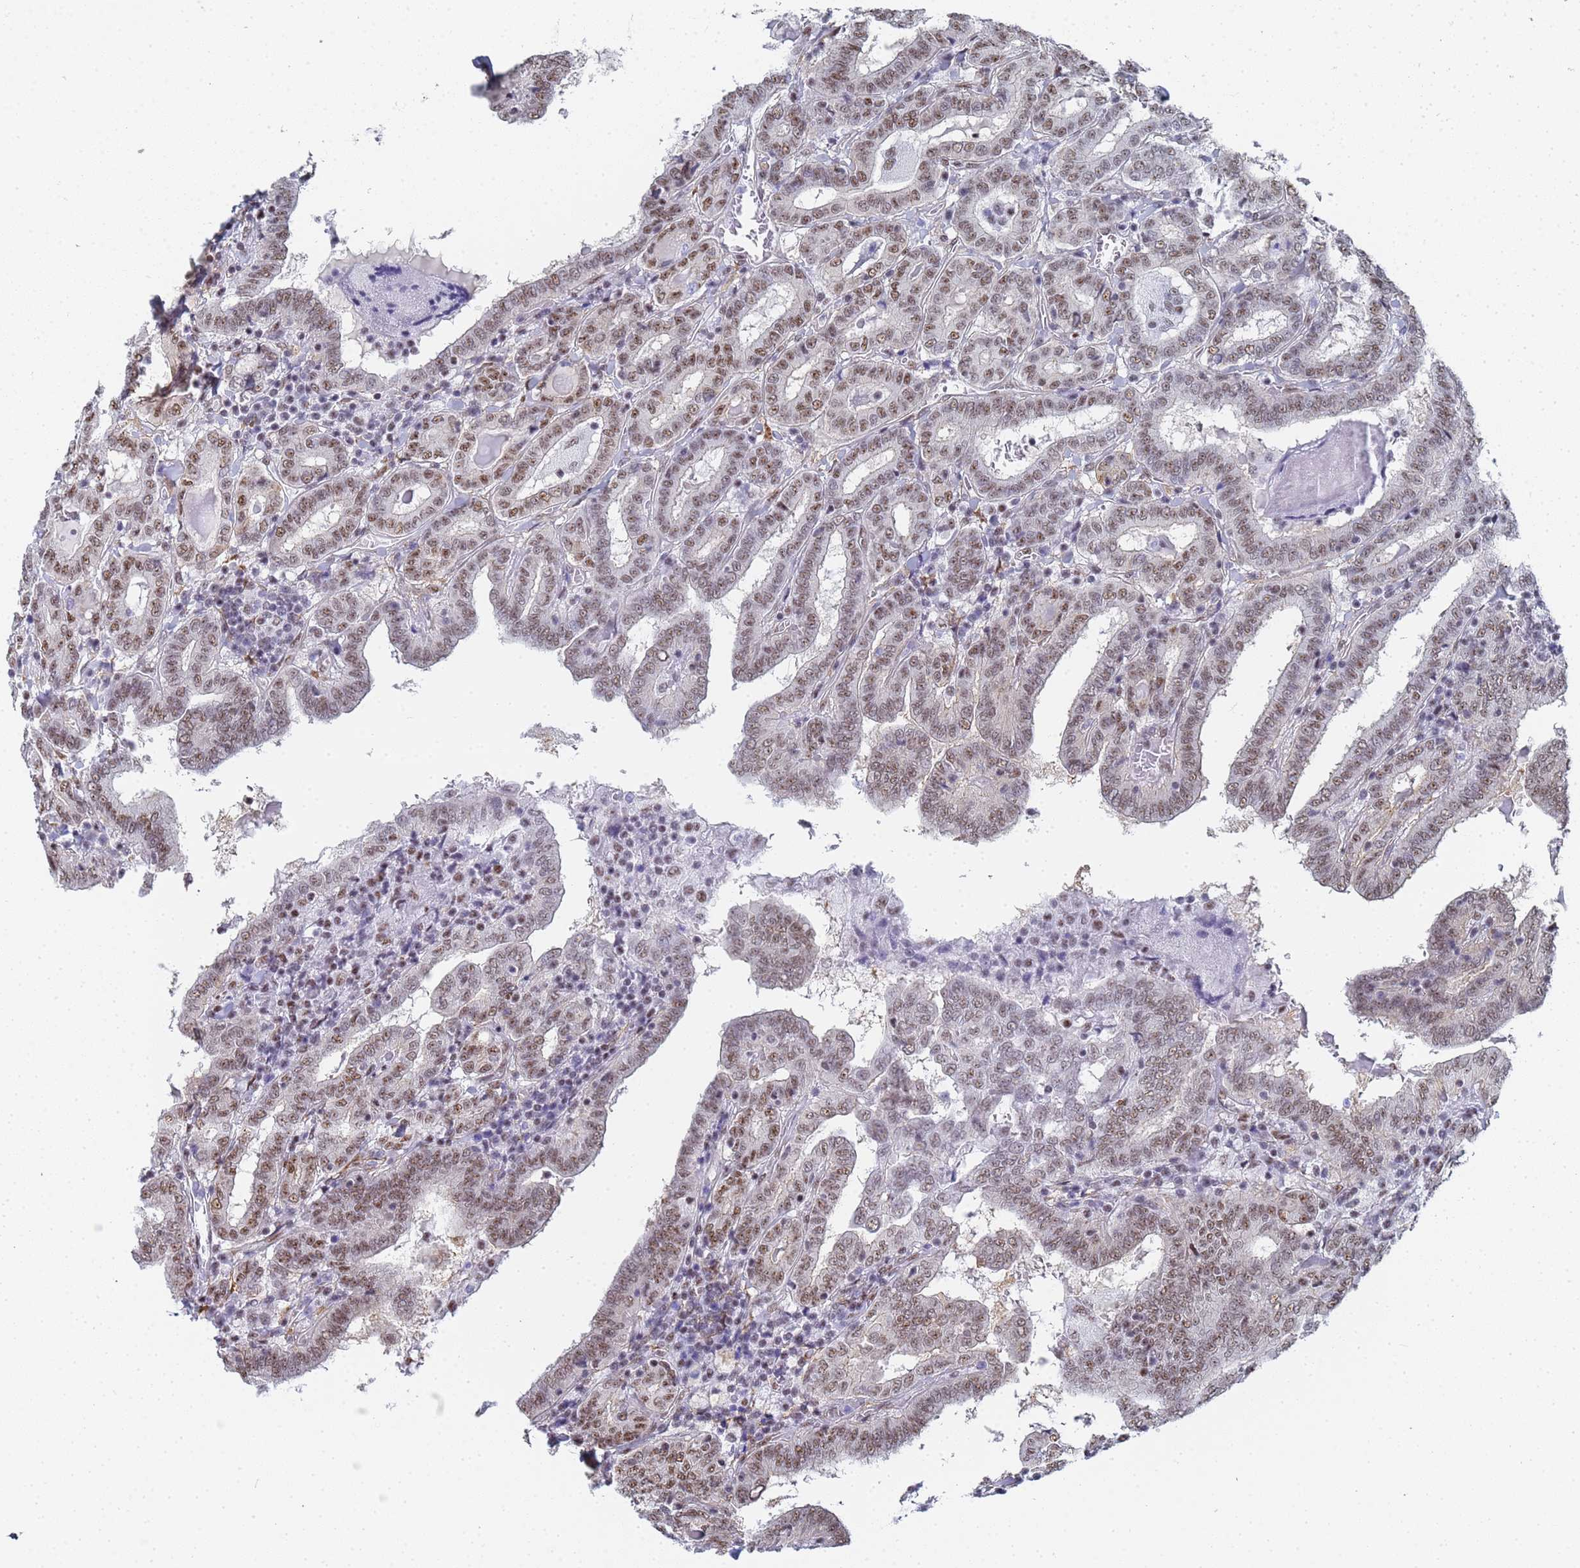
{"staining": {"intensity": "moderate", "quantity": "25%-75%", "location": "nuclear"}, "tissue": "thyroid cancer", "cell_type": "Tumor cells", "image_type": "cancer", "snomed": [{"axis": "morphology", "description": "Papillary adenocarcinoma, NOS"}, {"axis": "topography", "description": "Thyroid gland"}], "caption": "An image showing moderate nuclear staining in about 25%-75% of tumor cells in thyroid cancer (papillary adenocarcinoma), as visualized by brown immunohistochemical staining.", "gene": "PRRT4", "patient": {"sex": "female", "age": 72}}